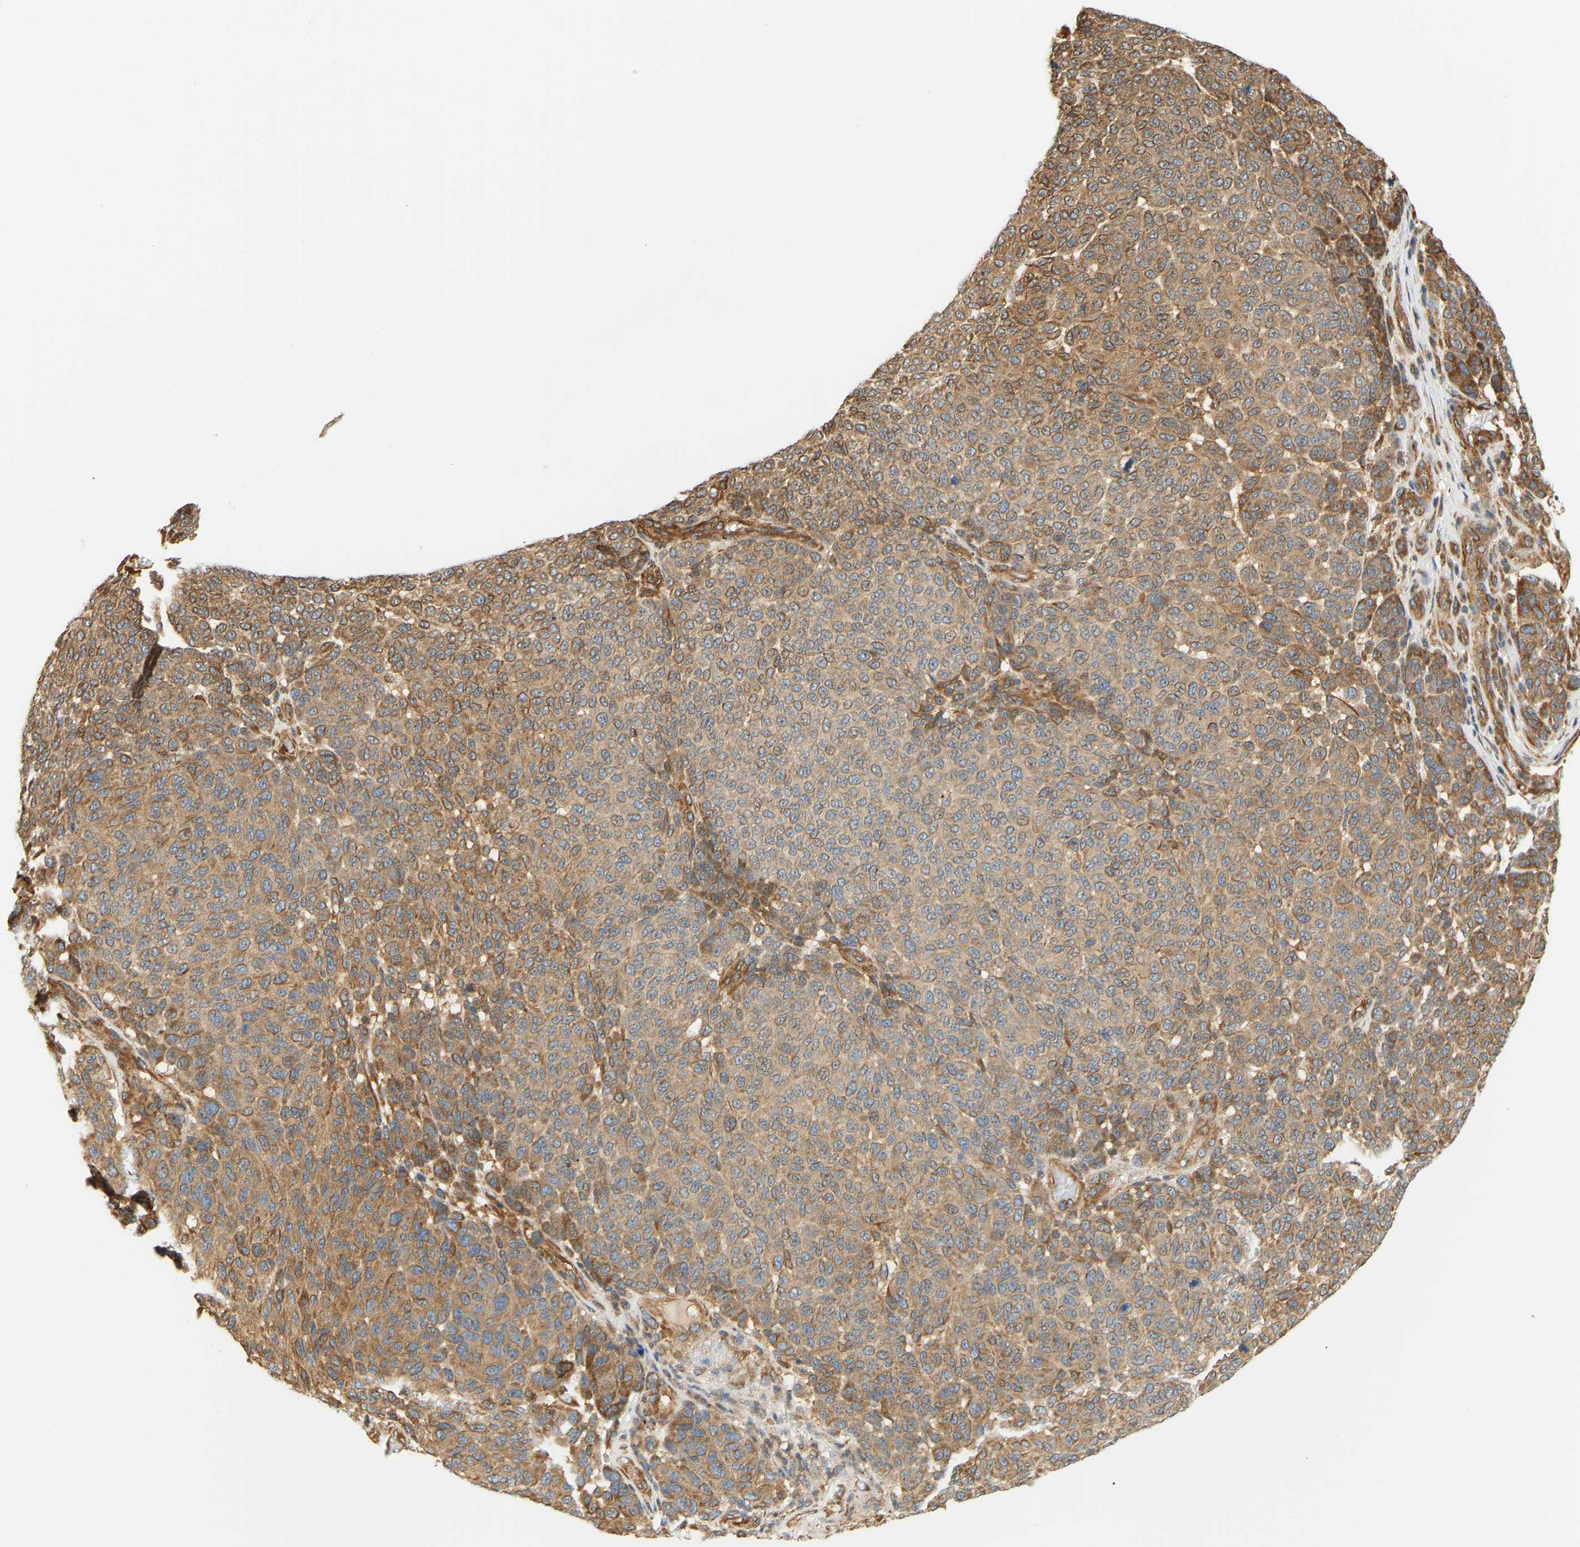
{"staining": {"intensity": "moderate", "quantity": ">75%", "location": "cytoplasmic/membranous"}, "tissue": "melanoma", "cell_type": "Tumor cells", "image_type": "cancer", "snomed": [{"axis": "morphology", "description": "Malignant melanoma, NOS"}, {"axis": "topography", "description": "Skin"}], "caption": "Immunohistochemical staining of human malignant melanoma shows medium levels of moderate cytoplasmic/membranous protein positivity in approximately >75% of tumor cells.", "gene": "CEP57", "patient": {"sex": "male", "age": 59}}